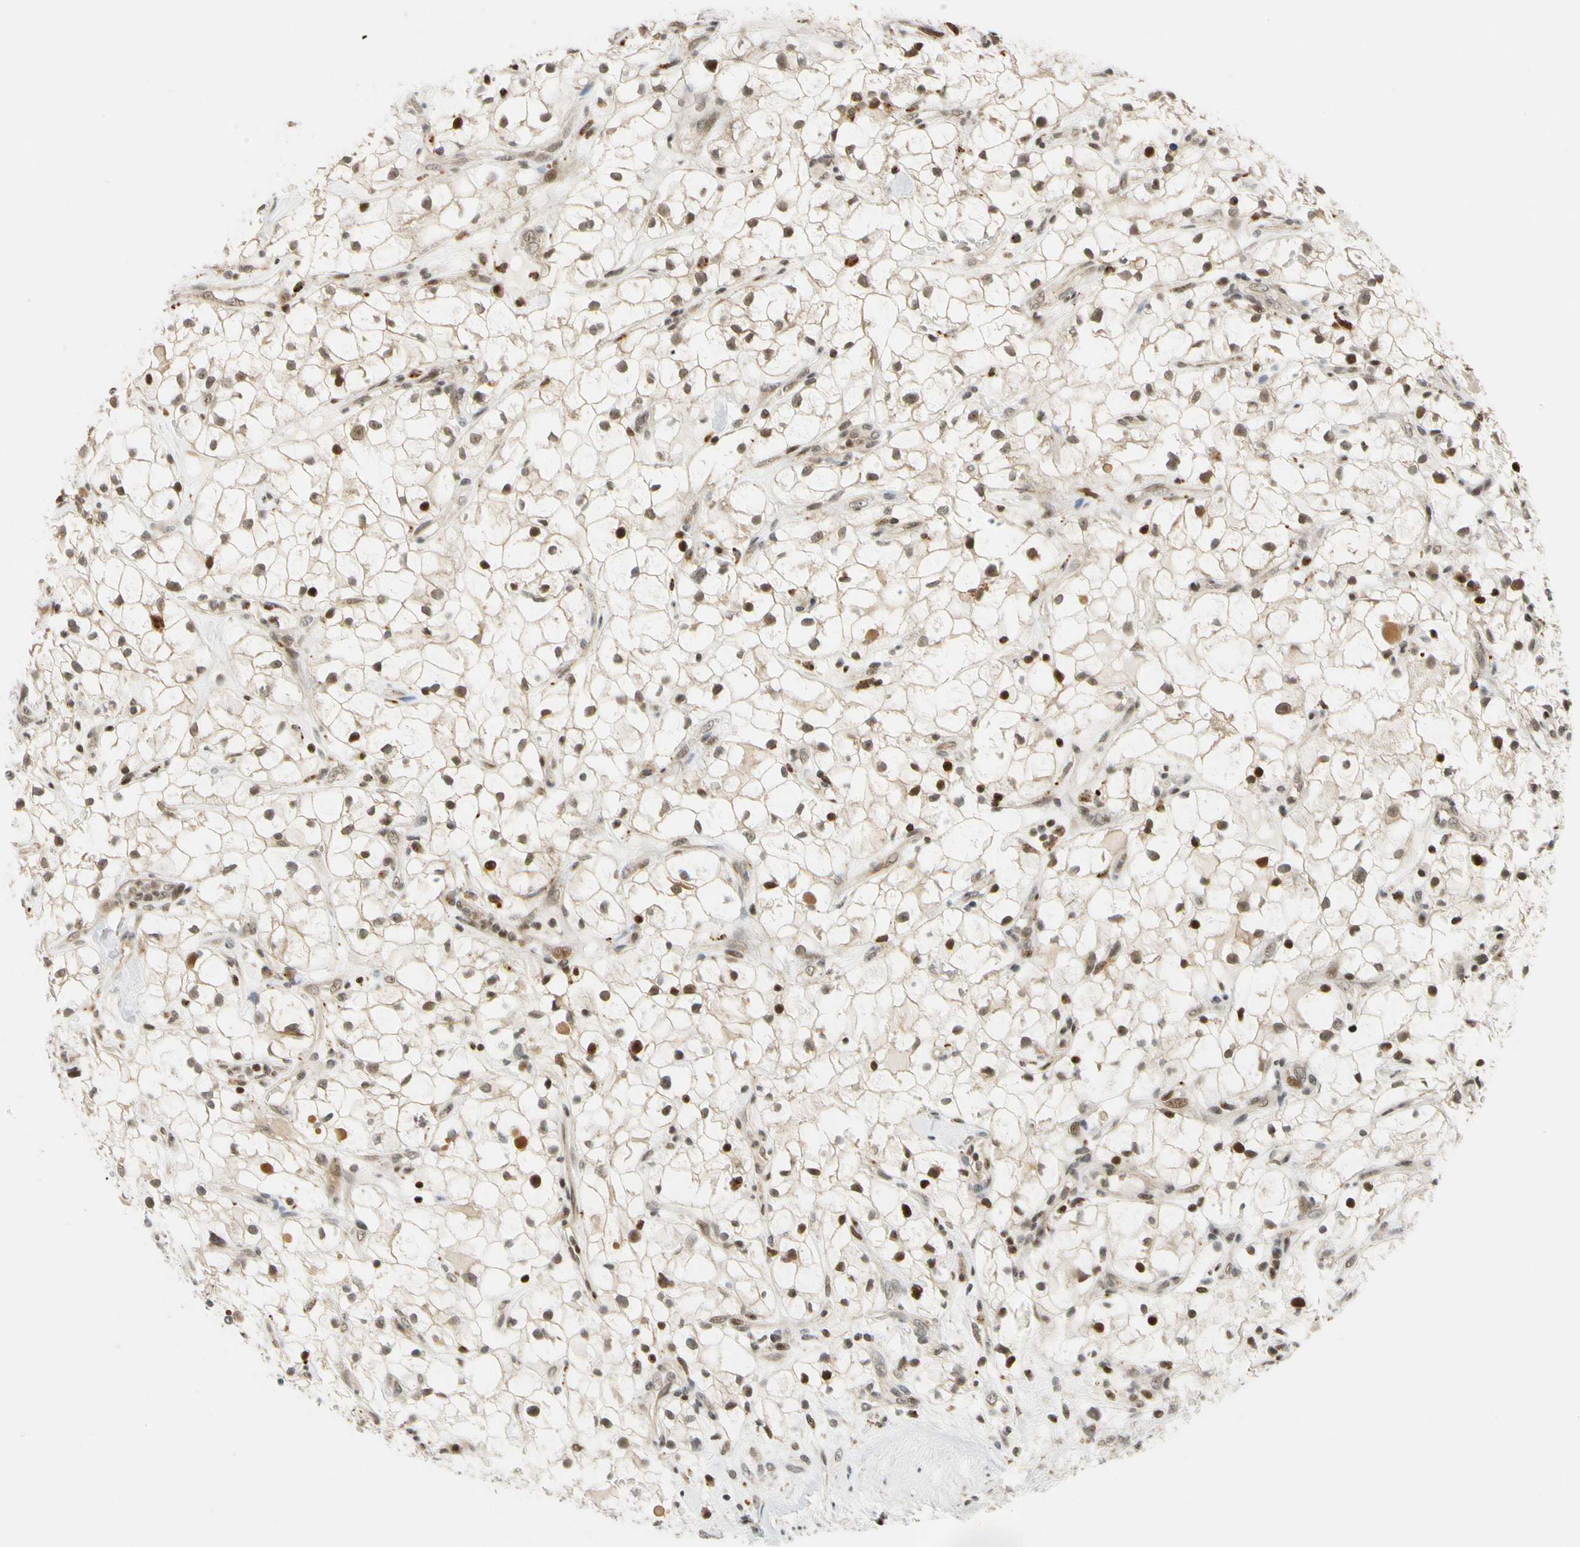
{"staining": {"intensity": "moderate", "quantity": ">75%", "location": "nuclear"}, "tissue": "renal cancer", "cell_type": "Tumor cells", "image_type": "cancer", "snomed": [{"axis": "morphology", "description": "Adenocarcinoma, NOS"}, {"axis": "topography", "description": "Kidney"}], "caption": "Protein staining of renal cancer (adenocarcinoma) tissue displays moderate nuclear expression in approximately >75% of tumor cells.", "gene": "CDK7", "patient": {"sex": "female", "age": 60}}